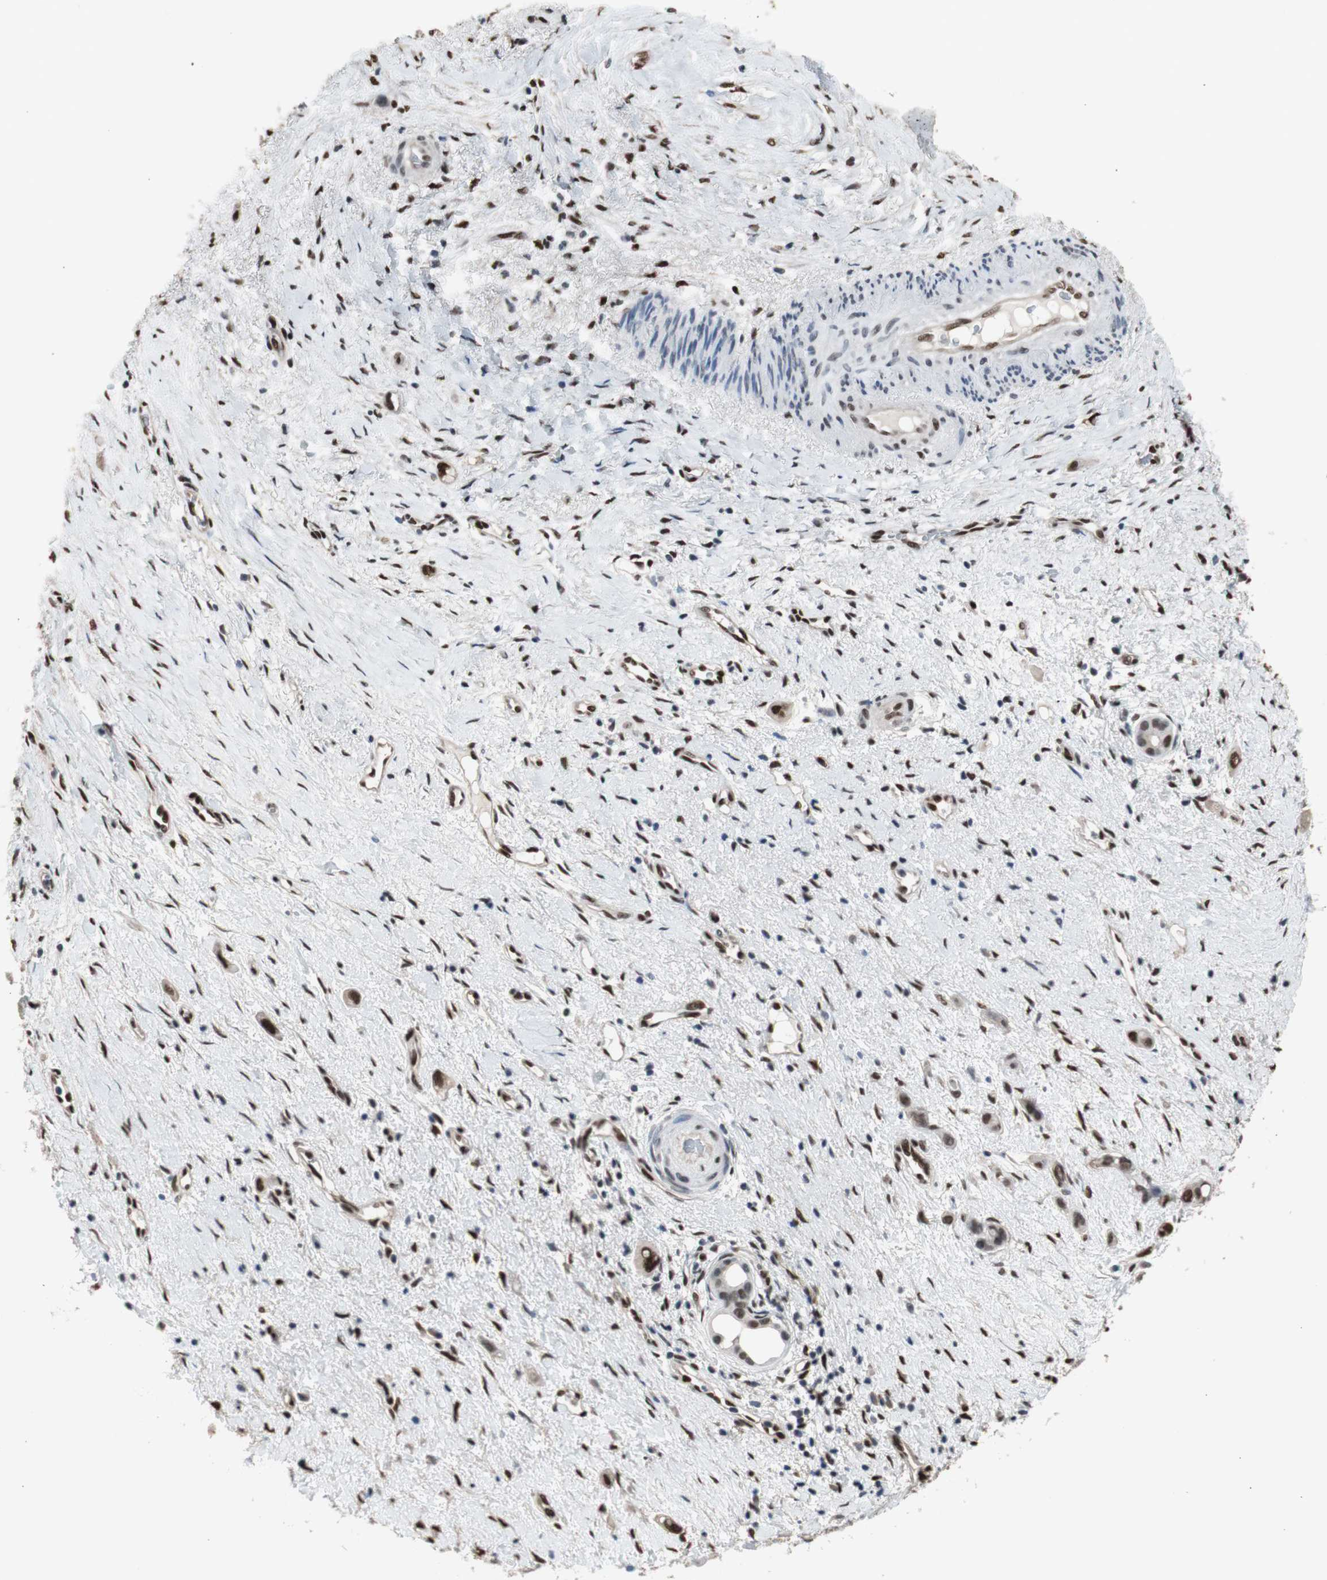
{"staining": {"intensity": "moderate", "quantity": "25%-75%", "location": "nuclear"}, "tissue": "liver cancer", "cell_type": "Tumor cells", "image_type": "cancer", "snomed": [{"axis": "morphology", "description": "Cholangiocarcinoma"}, {"axis": "topography", "description": "Liver"}], "caption": "An image of liver cholangiocarcinoma stained for a protein displays moderate nuclear brown staining in tumor cells.", "gene": "PML", "patient": {"sex": "female", "age": 65}}